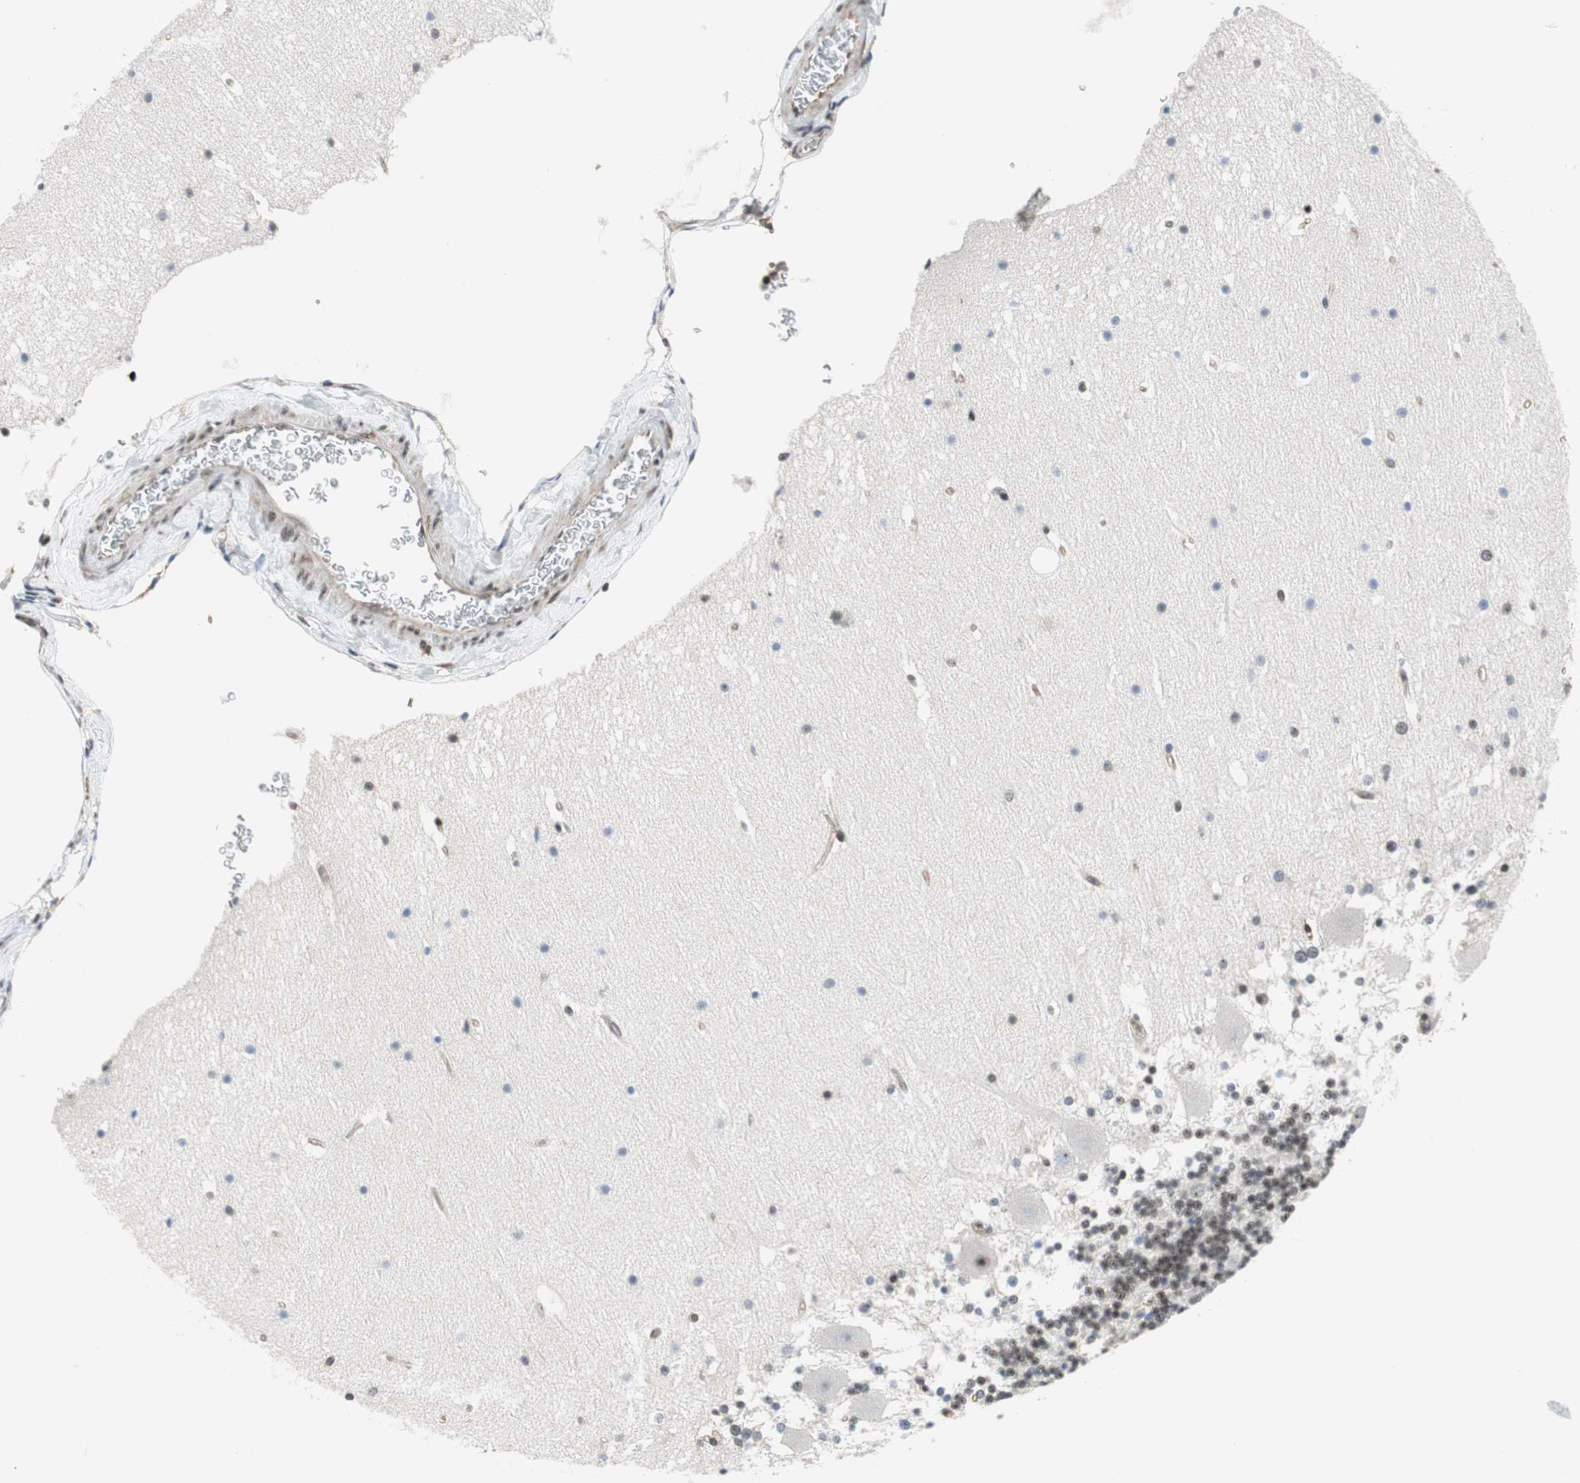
{"staining": {"intensity": "moderate", "quantity": ">75%", "location": "nuclear"}, "tissue": "cerebellum", "cell_type": "Cells in granular layer", "image_type": "normal", "snomed": [{"axis": "morphology", "description": "Normal tissue, NOS"}, {"axis": "topography", "description": "Cerebellum"}], "caption": "Cells in granular layer demonstrate medium levels of moderate nuclear staining in about >75% of cells in unremarkable human cerebellum.", "gene": "ZNF512B", "patient": {"sex": "female", "age": 19}}